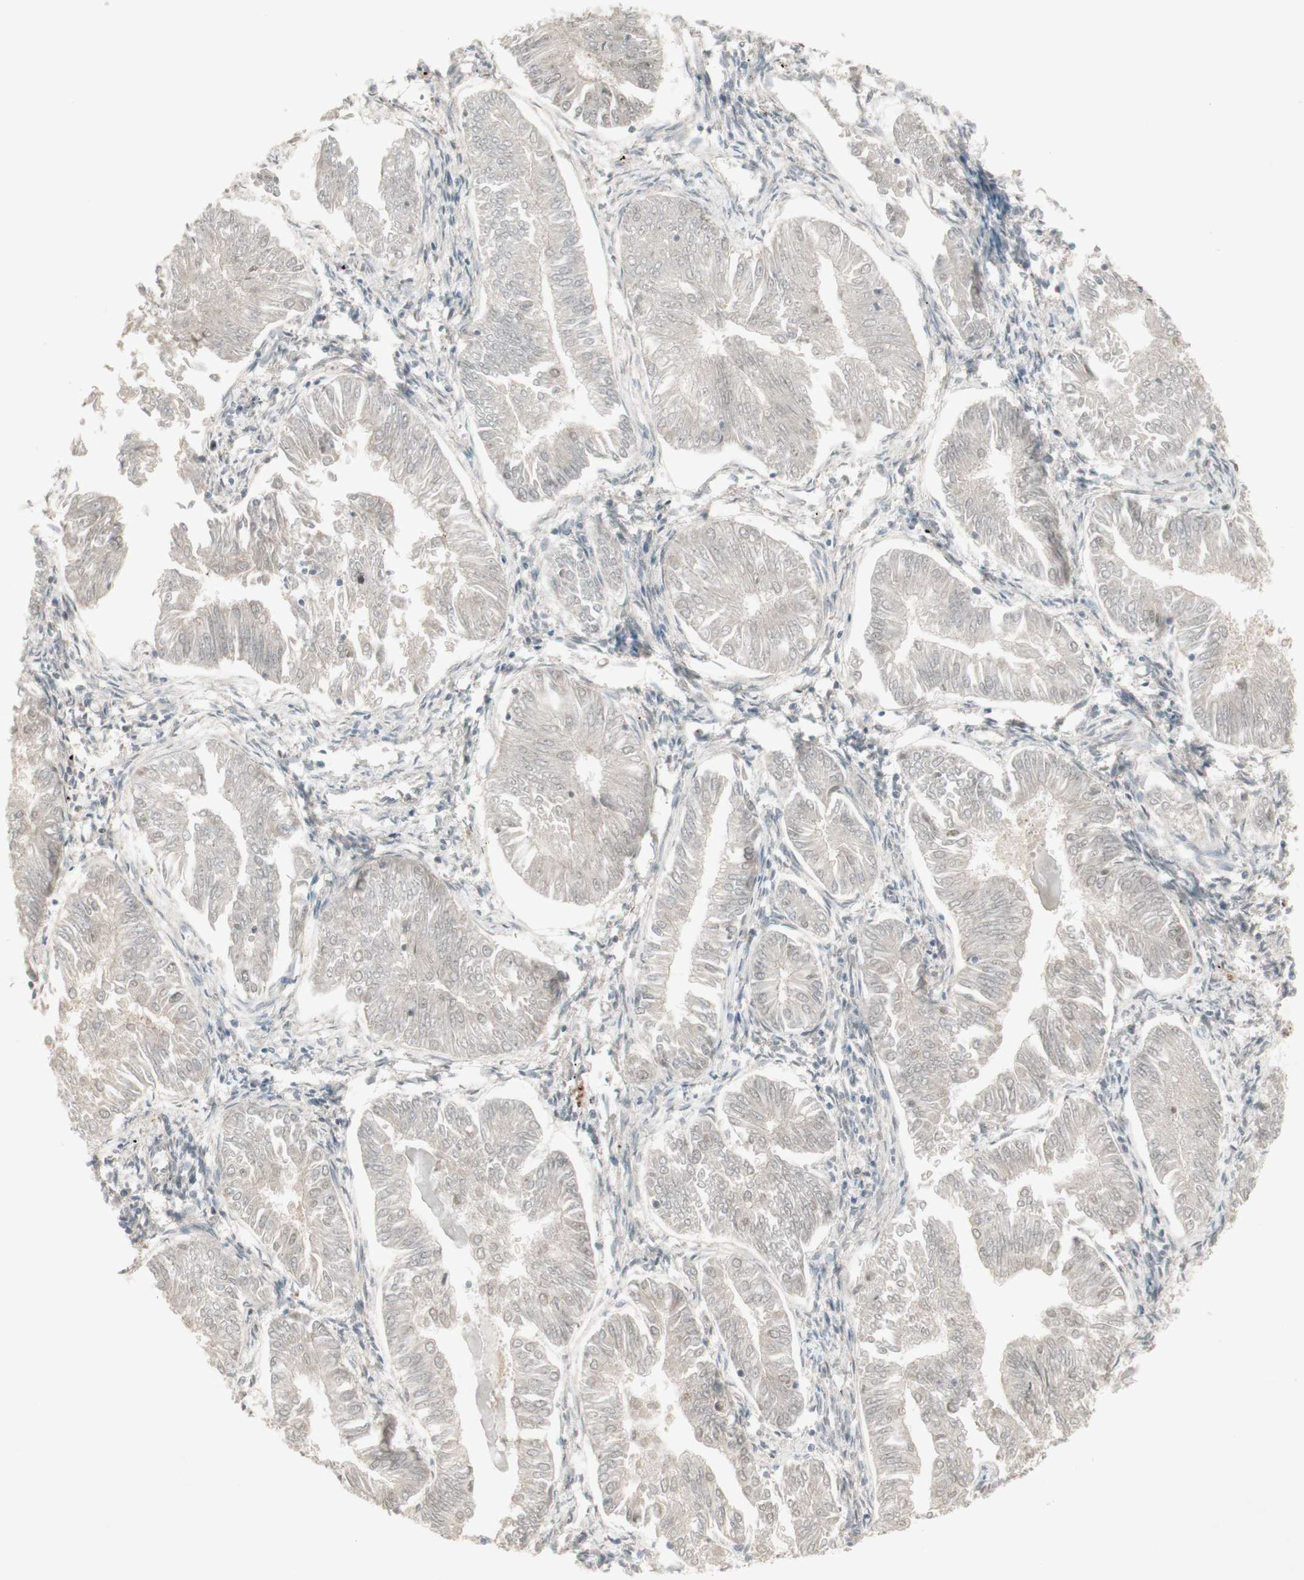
{"staining": {"intensity": "negative", "quantity": "none", "location": "none"}, "tissue": "endometrial cancer", "cell_type": "Tumor cells", "image_type": "cancer", "snomed": [{"axis": "morphology", "description": "Adenocarcinoma, NOS"}, {"axis": "topography", "description": "Endometrium"}], "caption": "Histopathology image shows no significant protein staining in tumor cells of endometrial adenocarcinoma.", "gene": "MSH6", "patient": {"sex": "female", "age": 53}}